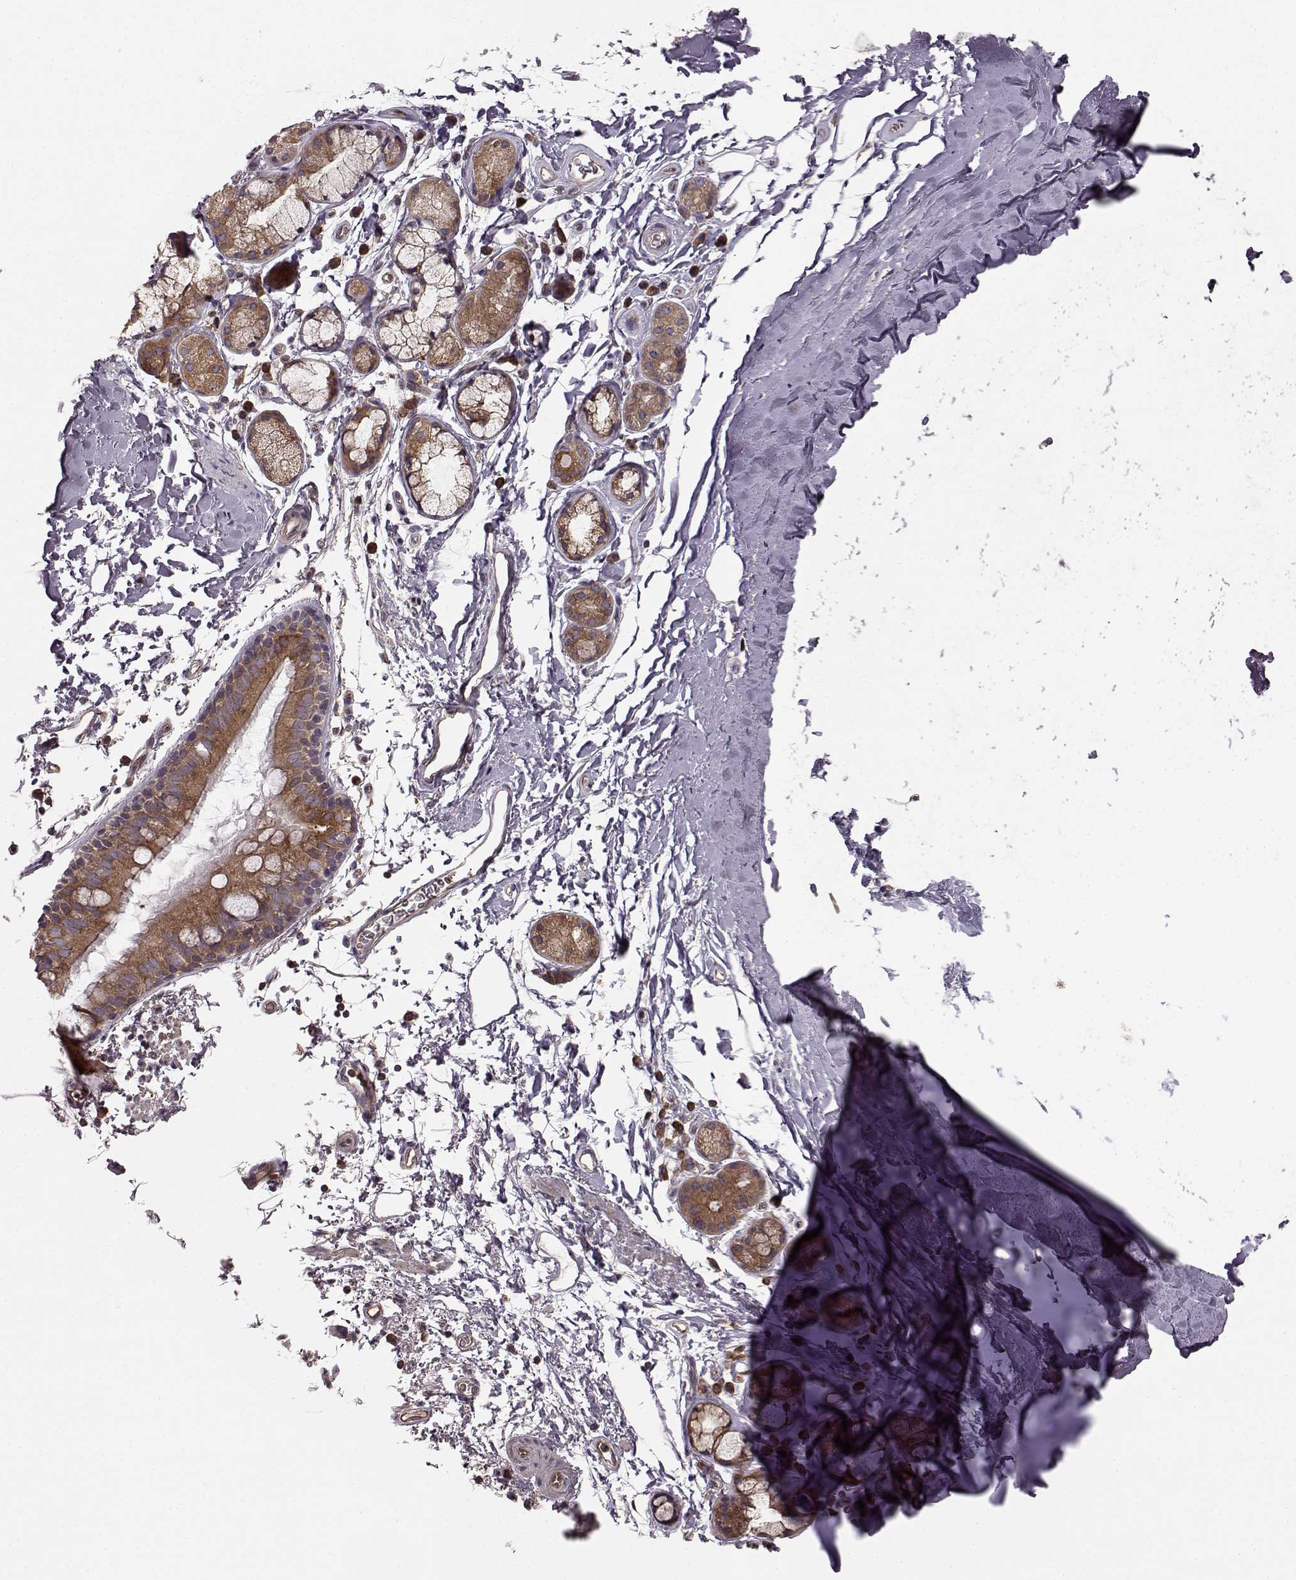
{"staining": {"intensity": "negative", "quantity": "none", "location": "none"}, "tissue": "soft tissue", "cell_type": "Fibroblasts", "image_type": "normal", "snomed": [{"axis": "morphology", "description": "Normal tissue, NOS"}, {"axis": "topography", "description": "Lymph node"}, {"axis": "topography", "description": "Bronchus"}], "caption": "Immunohistochemical staining of benign human soft tissue demonstrates no significant expression in fibroblasts.", "gene": "RABGAP1", "patient": {"sex": "female", "age": 70}}